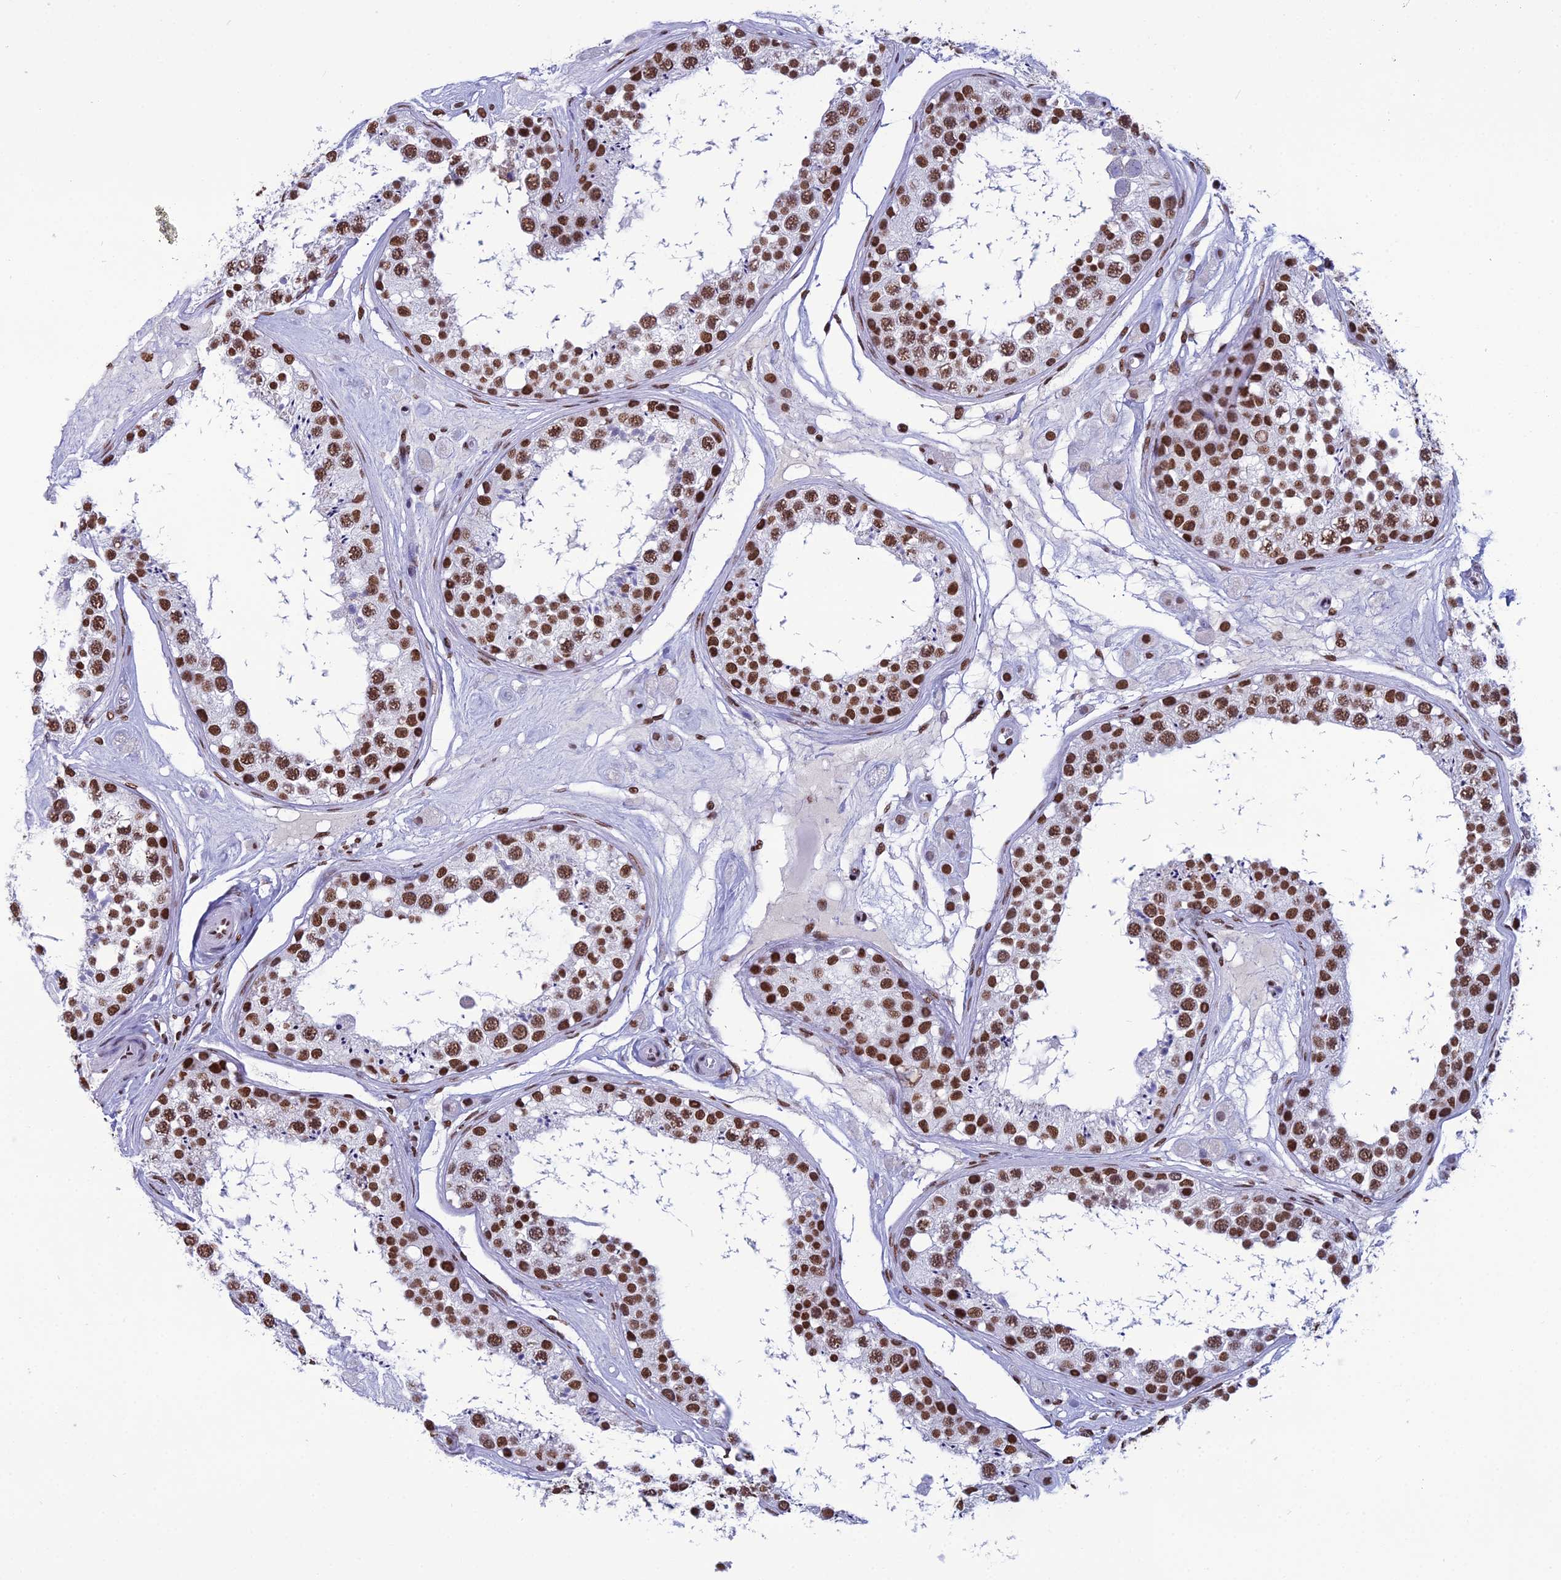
{"staining": {"intensity": "strong", "quantity": ">75%", "location": "nuclear"}, "tissue": "testis", "cell_type": "Cells in seminiferous ducts", "image_type": "normal", "snomed": [{"axis": "morphology", "description": "Normal tissue, NOS"}, {"axis": "topography", "description": "Testis"}], "caption": "Unremarkable testis shows strong nuclear staining in about >75% of cells in seminiferous ducts, visualized by immunohistochemistry.", "gene": "PRAMEF12", "patient": {"sex": "male", "age": 25}}